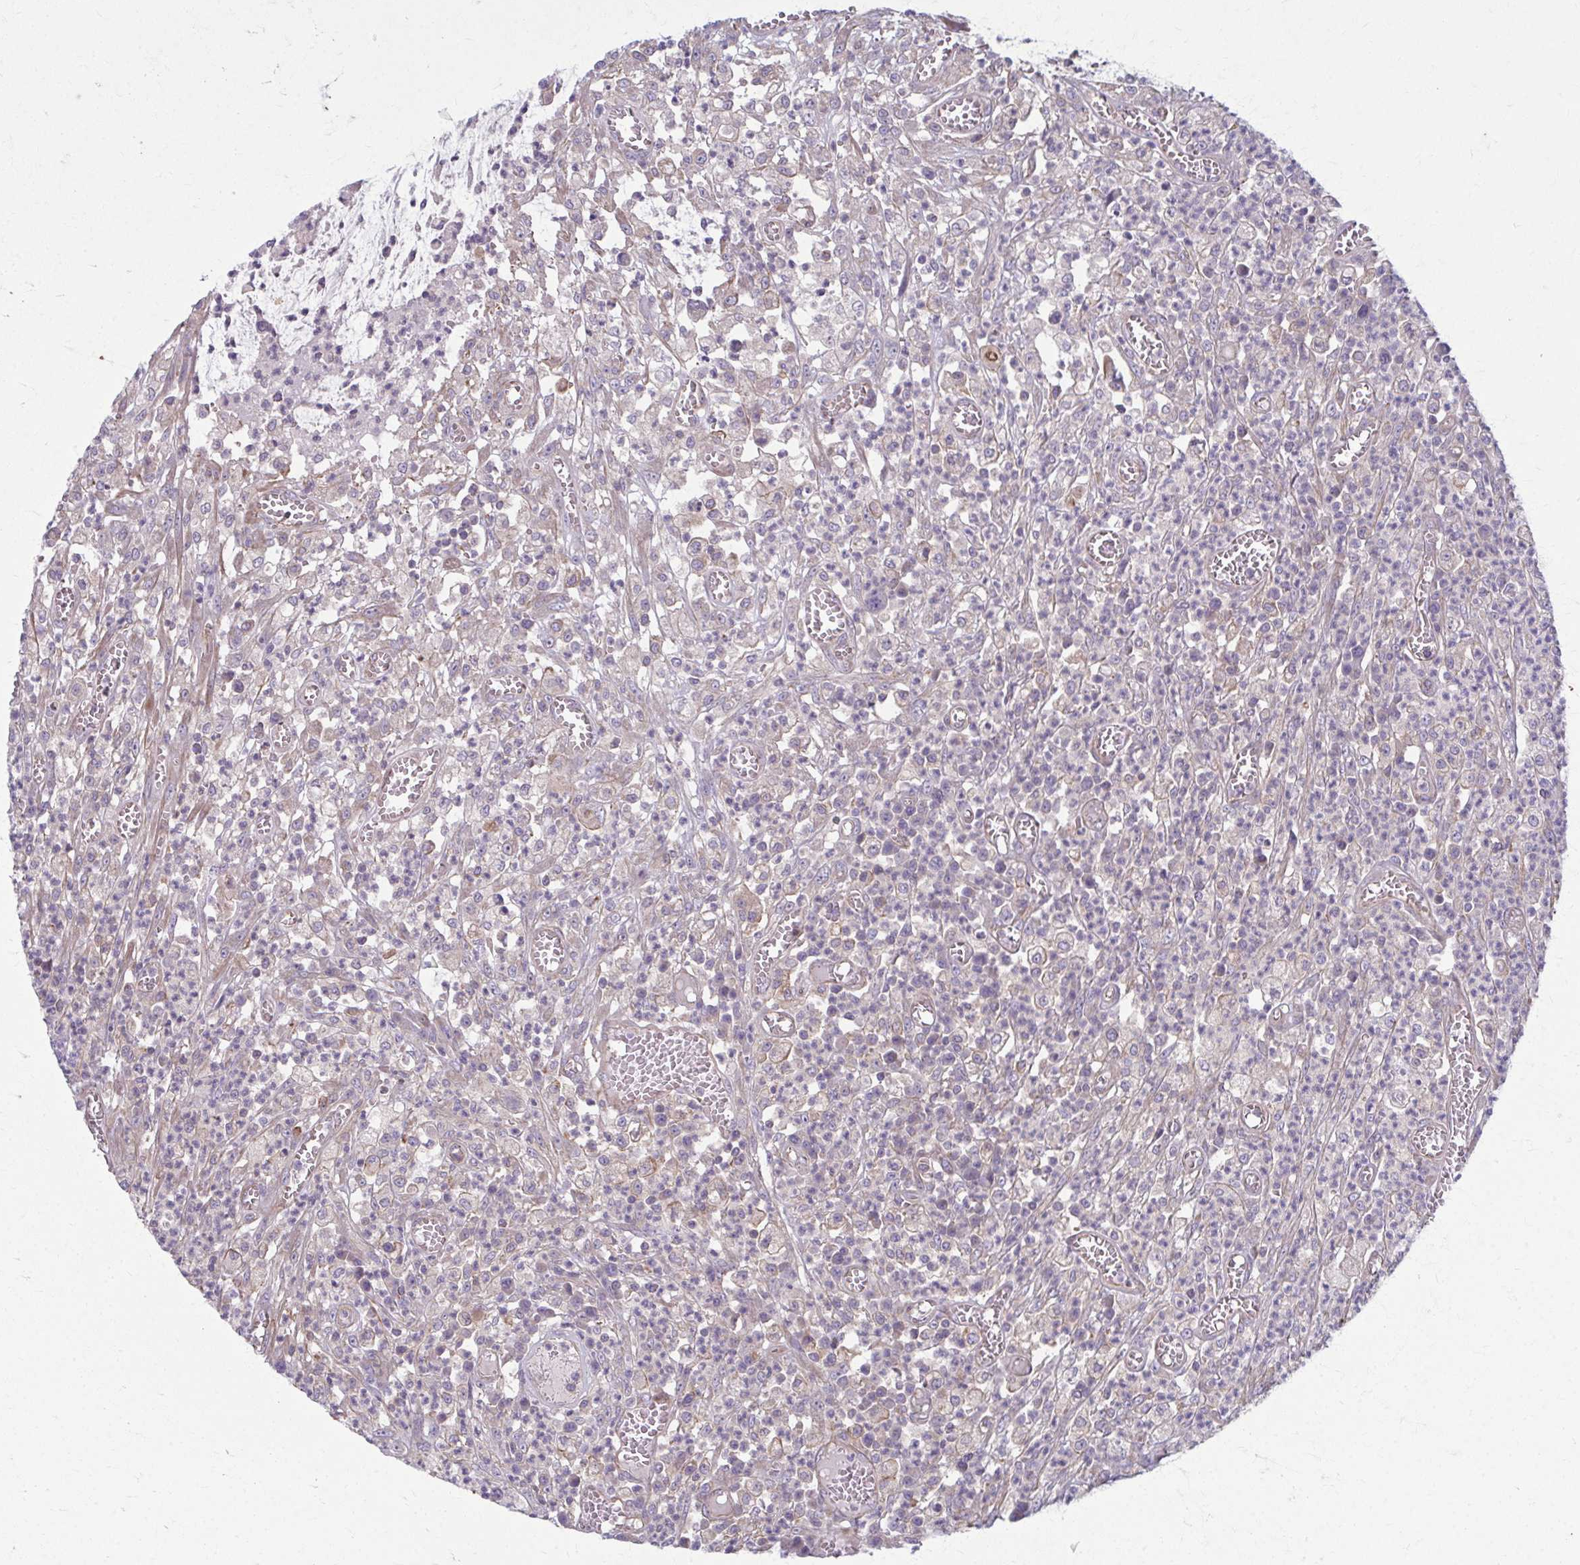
{"staining": {"intensity": "weak", "quantity": "<25%", "location": "cytoplasmic/membranous"}, "tissue": "colorectal cancer", "cell_type": "Tumor cells", "image_type": "cancer", "snomed": [{"axis": "morphology", "description": "Normal tissue, NOS"}, {"axis": "morphology", "description": "Adenocarcinoma, NOS"}, {"axis": "topography", "description": "Colon"}], "caption": "The image displays no significant positivity in tumor cells of adenocarcinoma (colorectal).", "gene": "EID2B", "patient": {"sex": "male", "age": 65}}